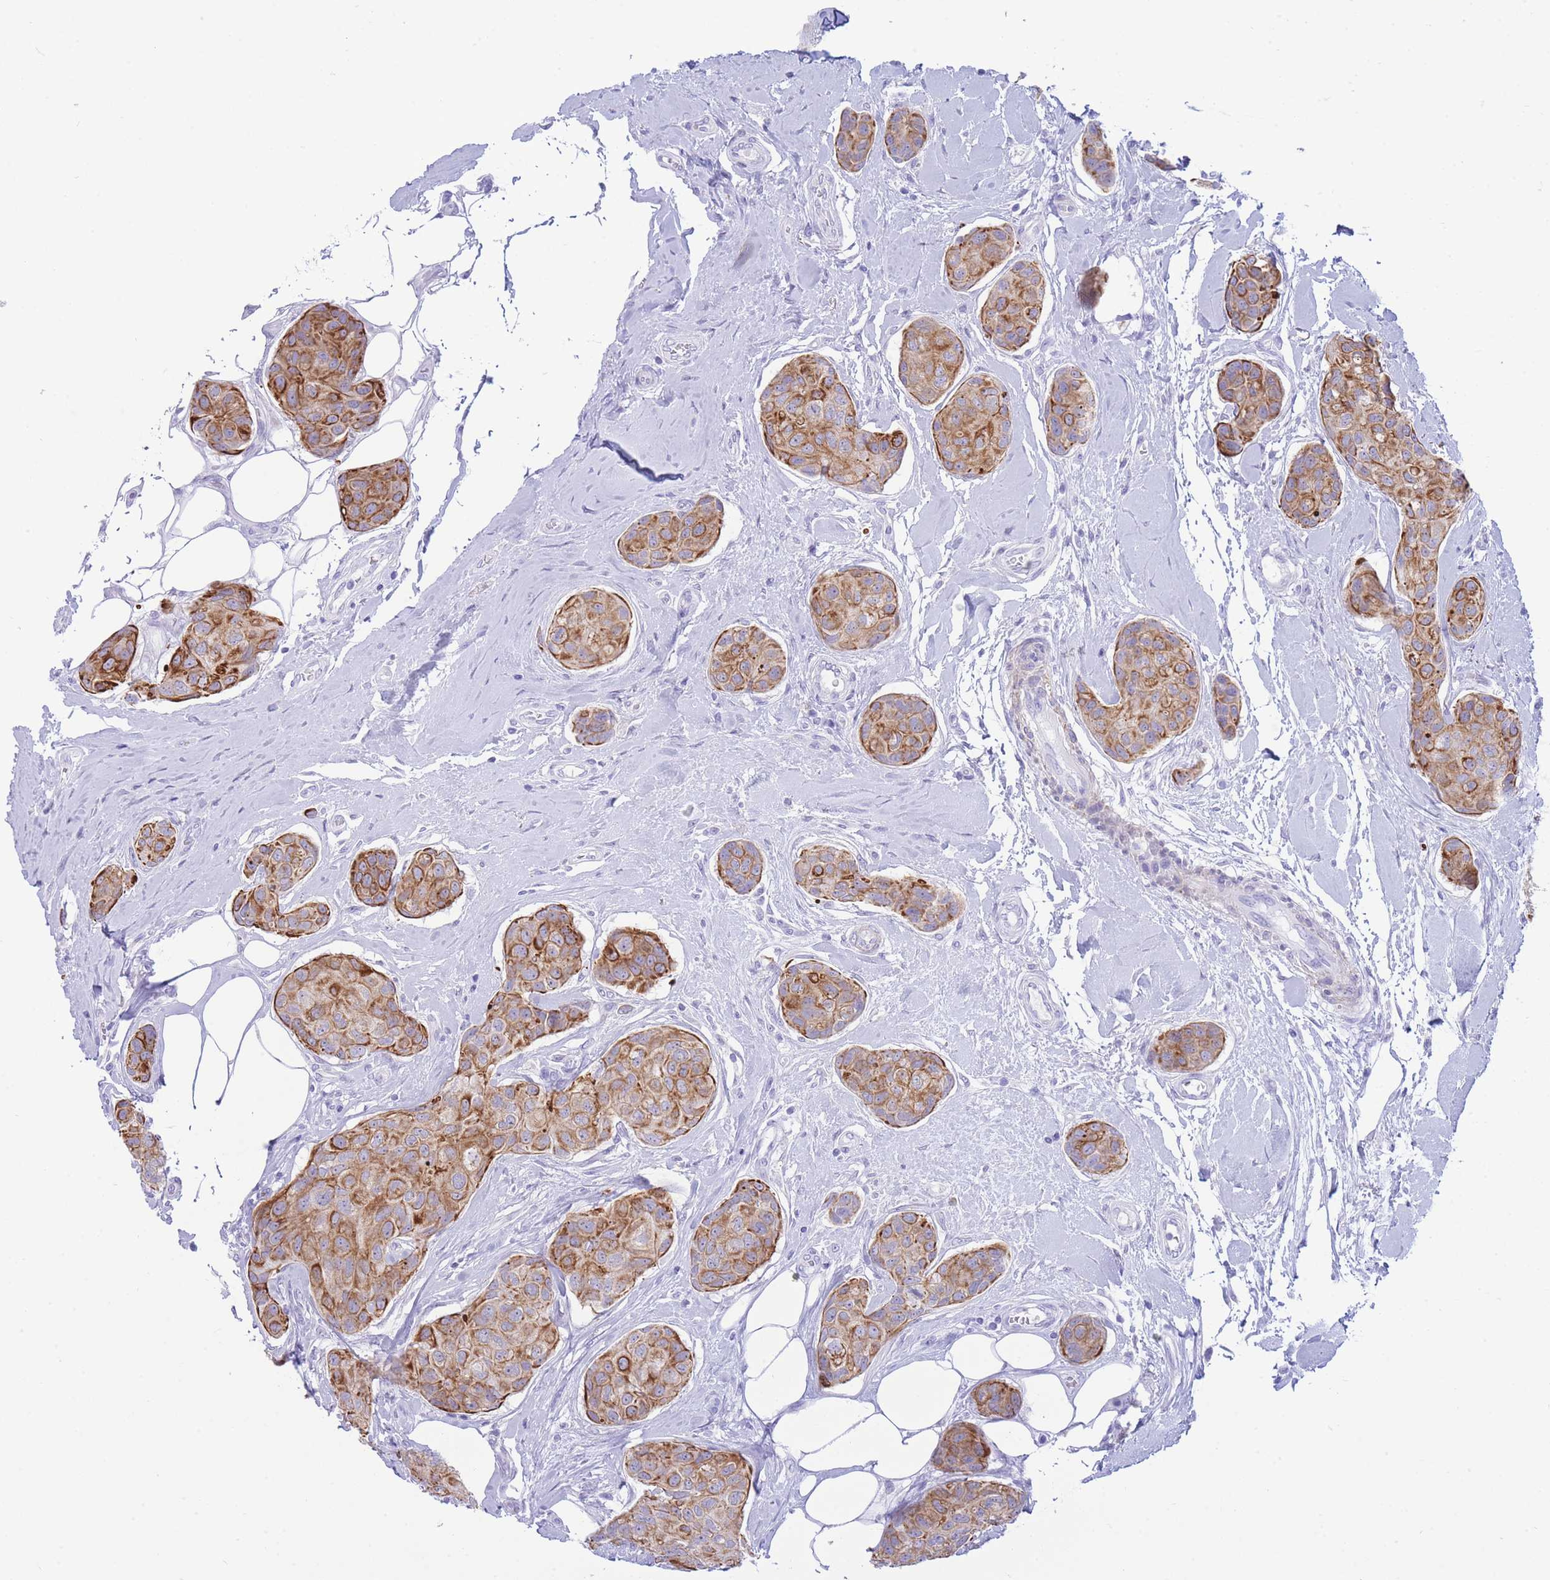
{"staining": {"intensity": "moderate", "quantity": ">75%", "location": "cytoplasmic/membranous"}, "tissue": "breast cancer", "cell_type": "Tumor cells", "image_type": "cancer", "snomed": [{"axis": "morphology", "description": "Duct carcinoma"}, {"axis": "topography", "description": "Breast"}, {"axis": "topography", "description": "Lymph node"}], "caption": "Infiltrating ductal carcinoma (breast) stained for a protein (brown) exhibits moderate cytoplasmic/membranous positive expression in approximately >75% of tumor cells.", "gene": "VWA8", "patient": {"sex": "female", "age": 80}}